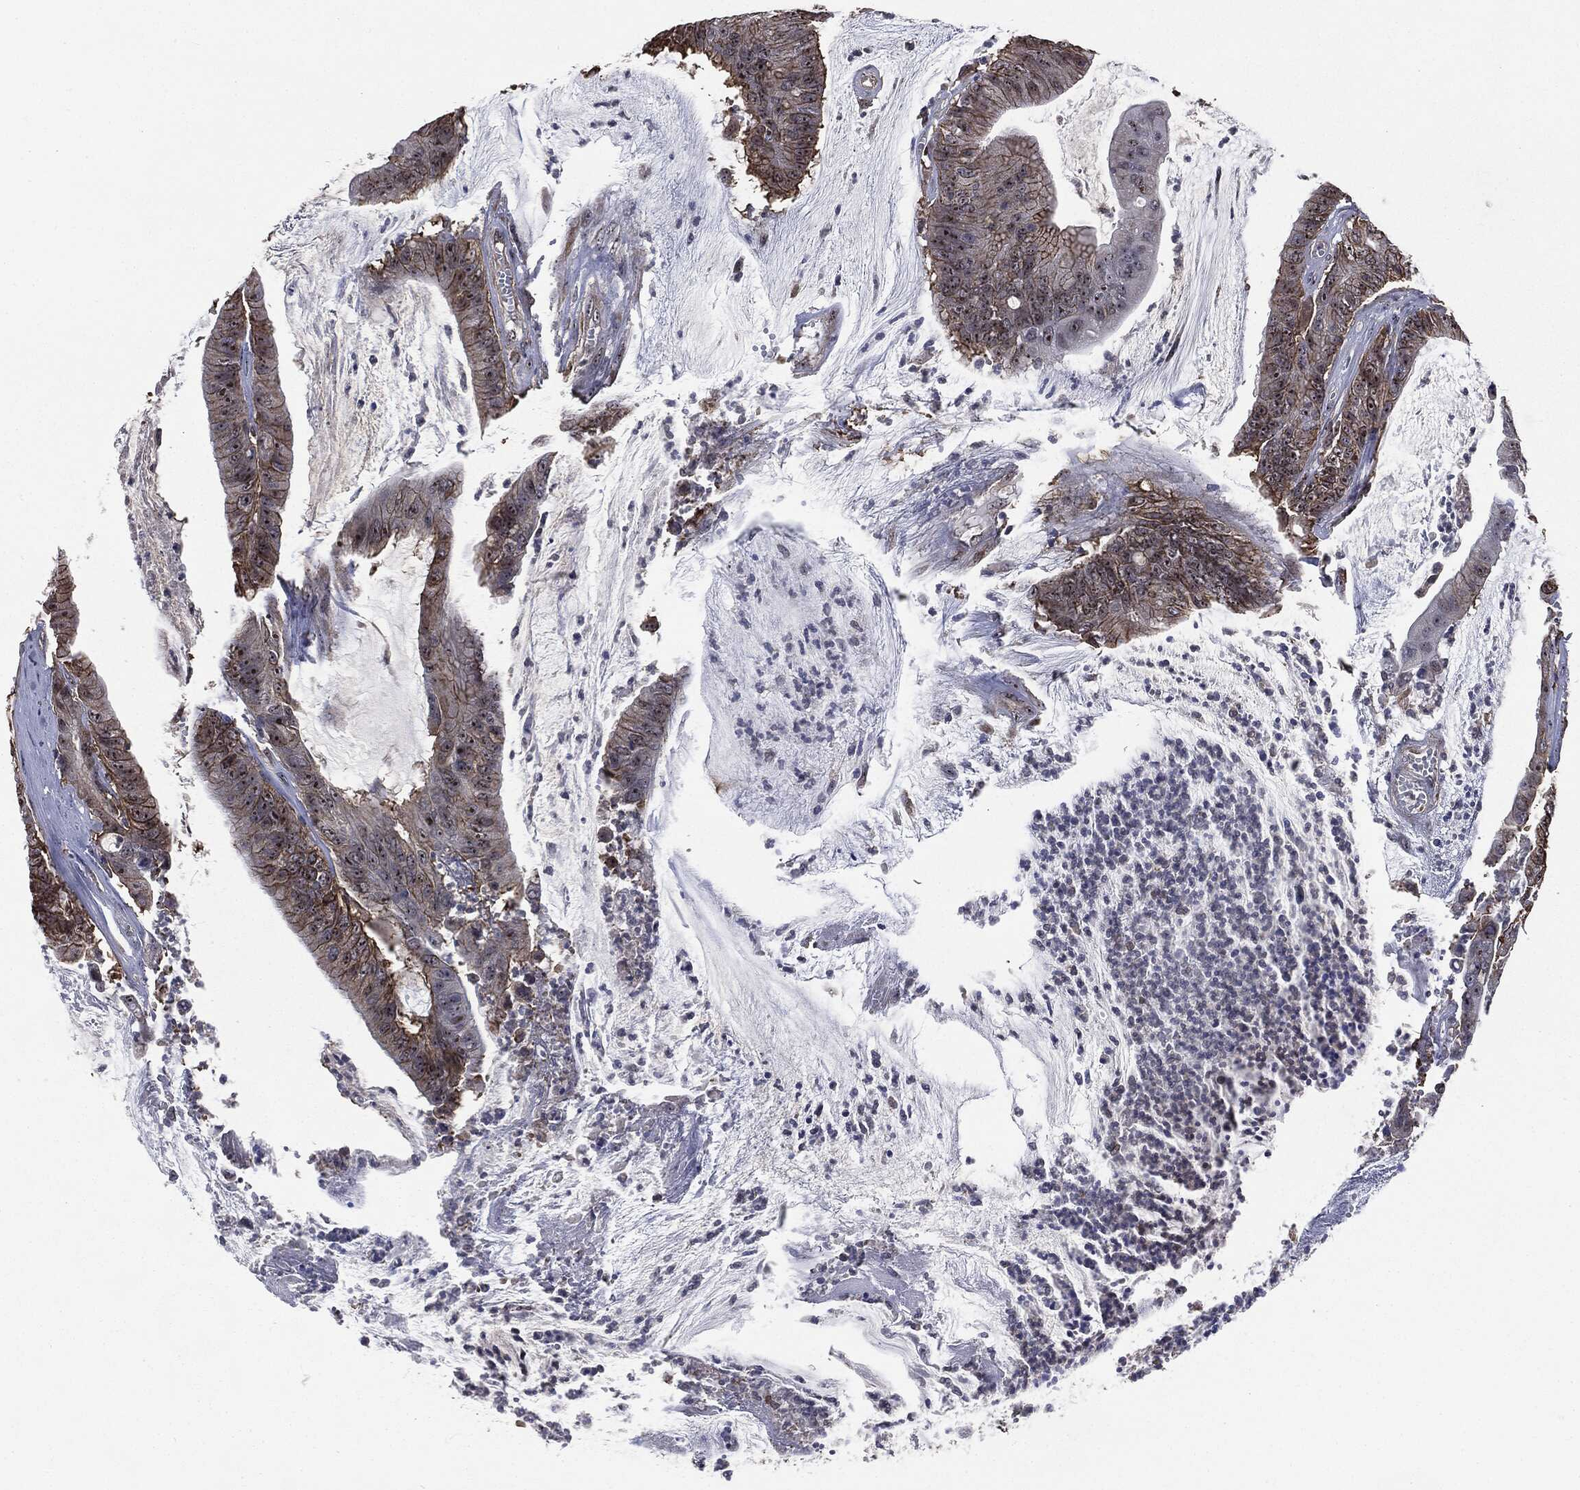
{"staining": {"intensity": "moderate", "quantity": "25%-75%", "location": "cytoplasmic/membranous,nuclear"}, "tissue": "colorectal cancer", "cell_type": "Tumor cells", "image_type": "cancer", "snomed": [{"axis": "morphology", "description": "Adenocarcinoma, NOS"}, {"axis": "topography", "description": "Colon"}], "caption": "This is an image of immunohistochemistry staining of colorectal adenocarcinoma, which shows moderate staining in the cytoplasmic/membranous and nuclear of tumor cells.", "gene": "TRMT1L", "patient": {"sex": "female", "age": 69}}